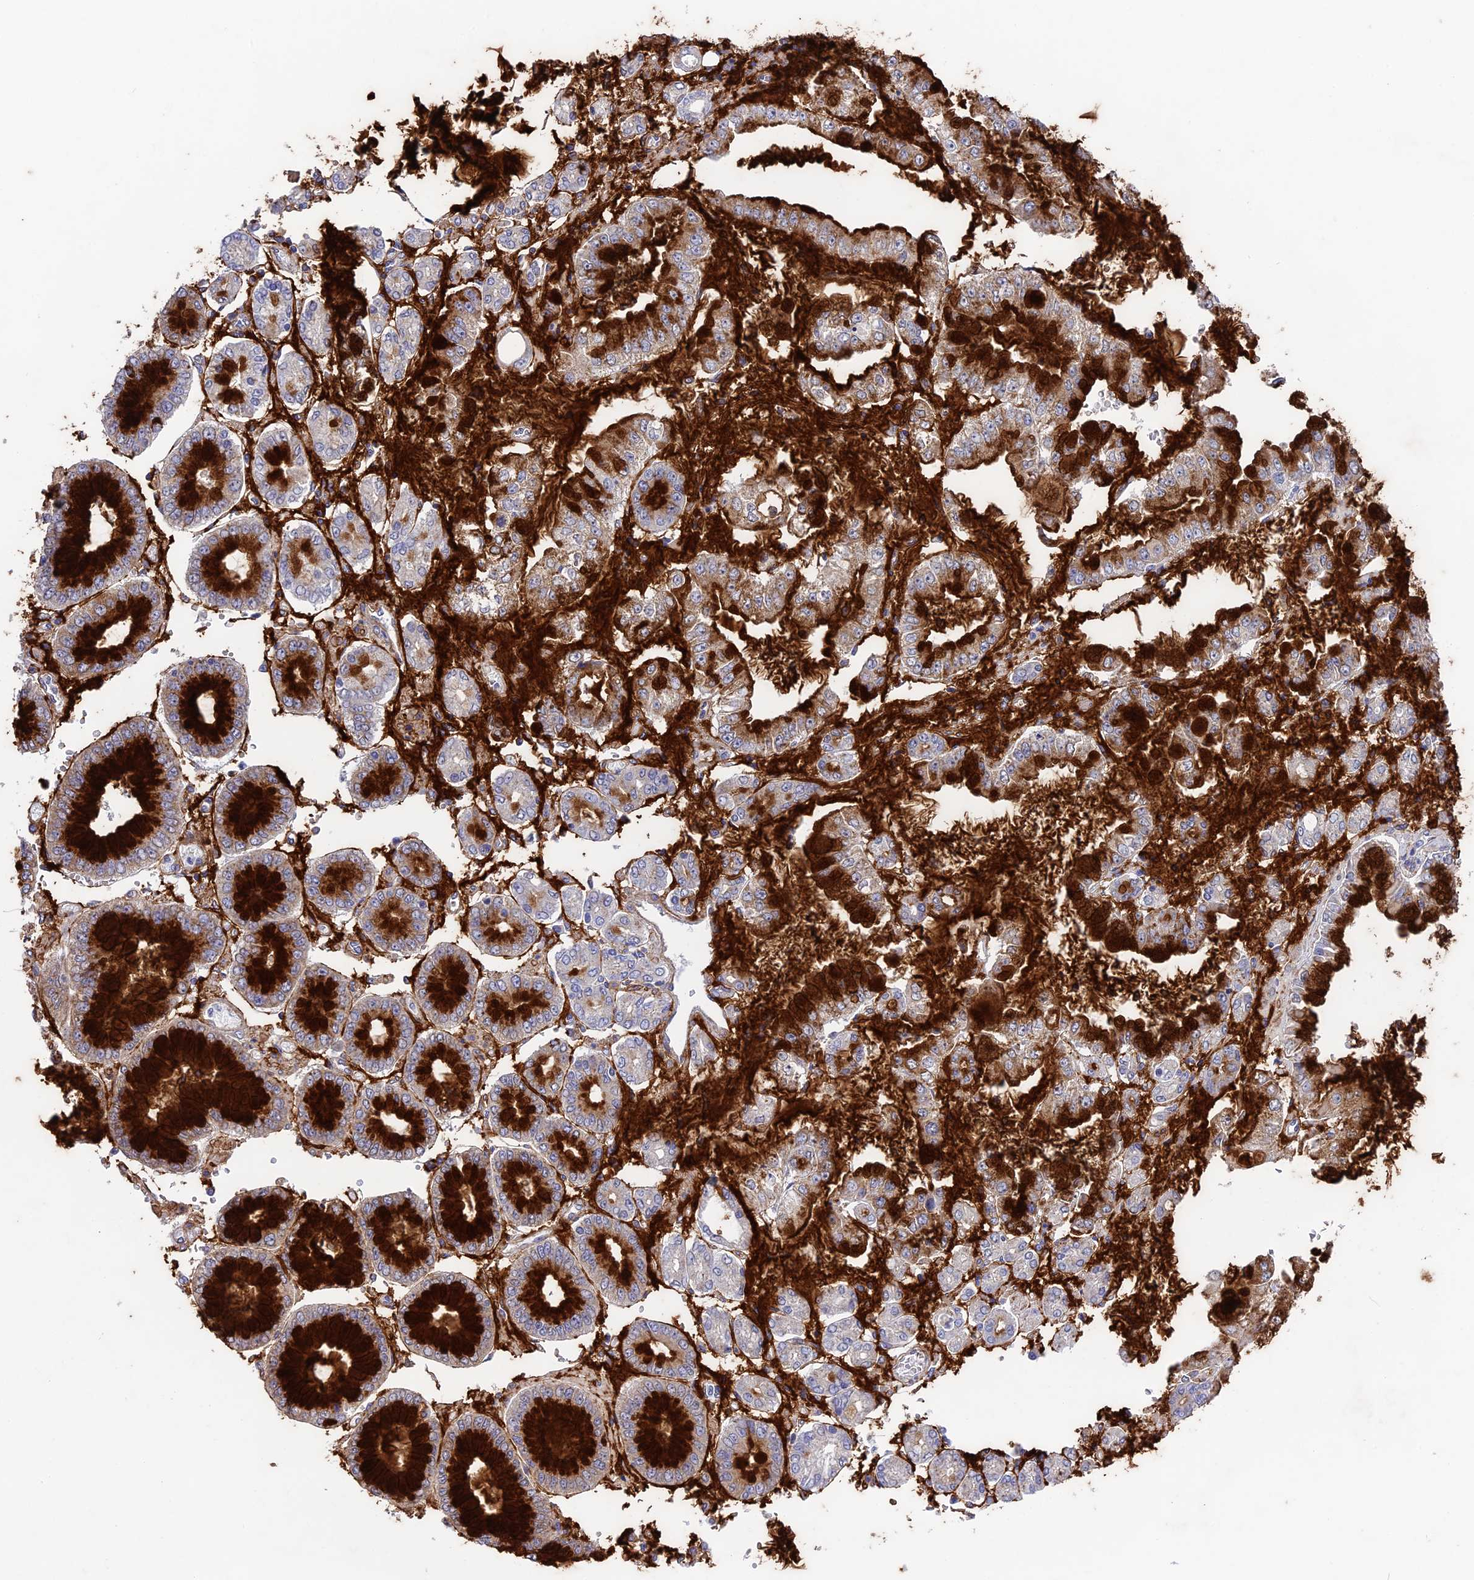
{"staining": {"intensity": "strong", "quantity": "25%-75%", "location": "cytoplasmic/membranous"}, "tissue": "stomach cancer", "cell_type": "Tumor cells", "image_type": "cancer", "snomed": [{"axis": "morphology", "description": "Adenocarcinoma, NOS"}, {"axis": "topography", "description": "Stomach"}], "caption": "The image shows a brown stain indicating the presence of a protein in the cytoplasmic/membranous of tumor cells in adenocarcinoma (stomach).", "gene": "TNS1", "patient": {"sex": "male", "age": 76}}